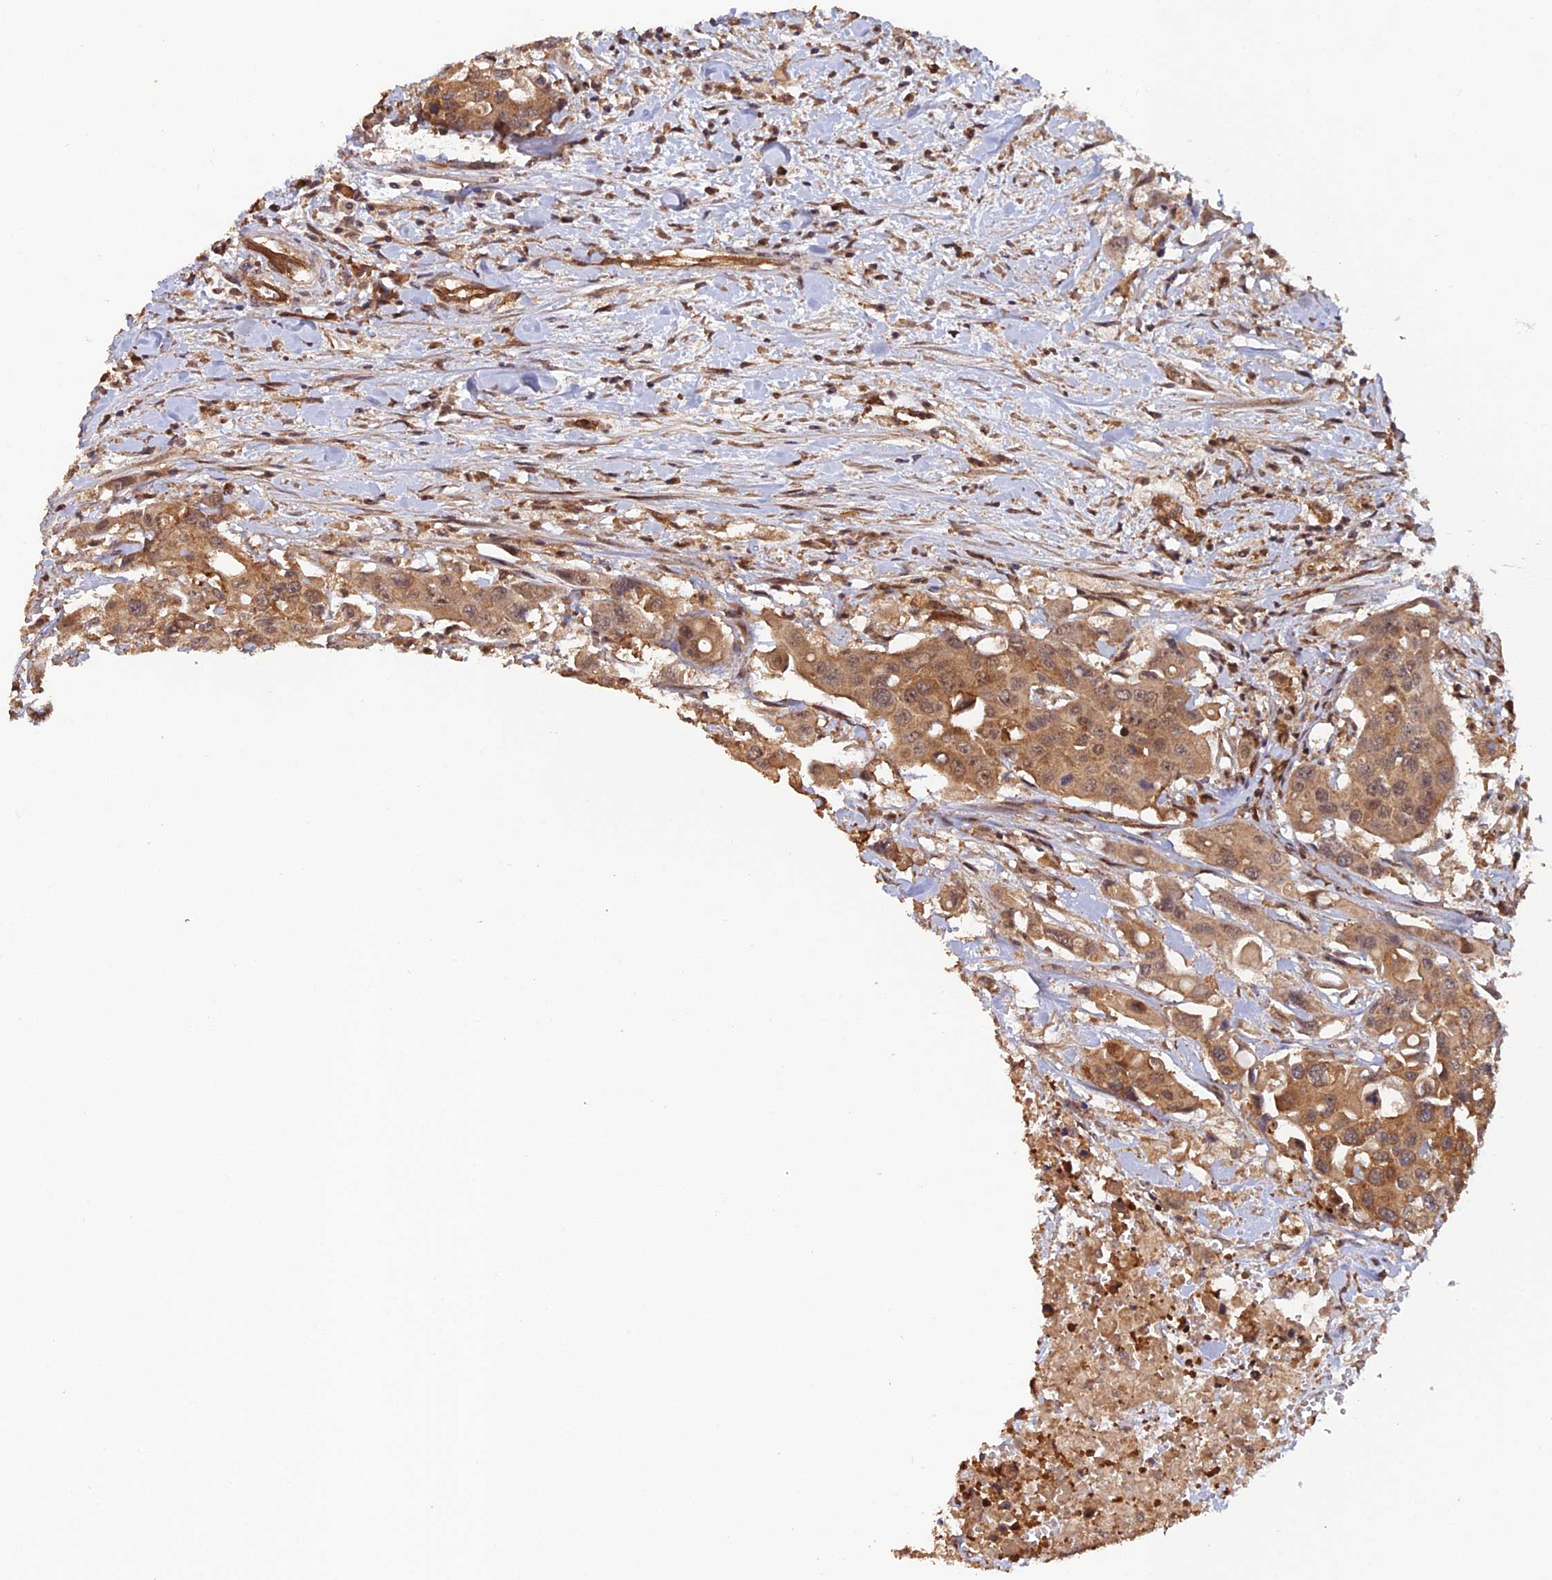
{"staining": {"intensity": "strong", "quantity": ">75%", "location": "cytoplasmic/membranous,nuclear"}, "tissue": "colorectal cancer", "cell_type": "Tumor cells", "image_type": "cancer", "snomed": [{"axis": "morphology", "description": "Adenocarcinoma, NOS"}, {"axis": "topography", "description": "Colon"}], "caption": "A histopathology image of human colorectal cancer stained for a protein demonstrates strong cytoplasmic/membranous and nuclear brown staining in tumor cells. The protein is stained brown, and the nuclei are stained in blue (DAB (3,3'-diaminobenzidine) IHC with brightfield microscopy, high magnification).", "gene": "RALGAPA2", "patient": {"sex": "male", "age": 77}}